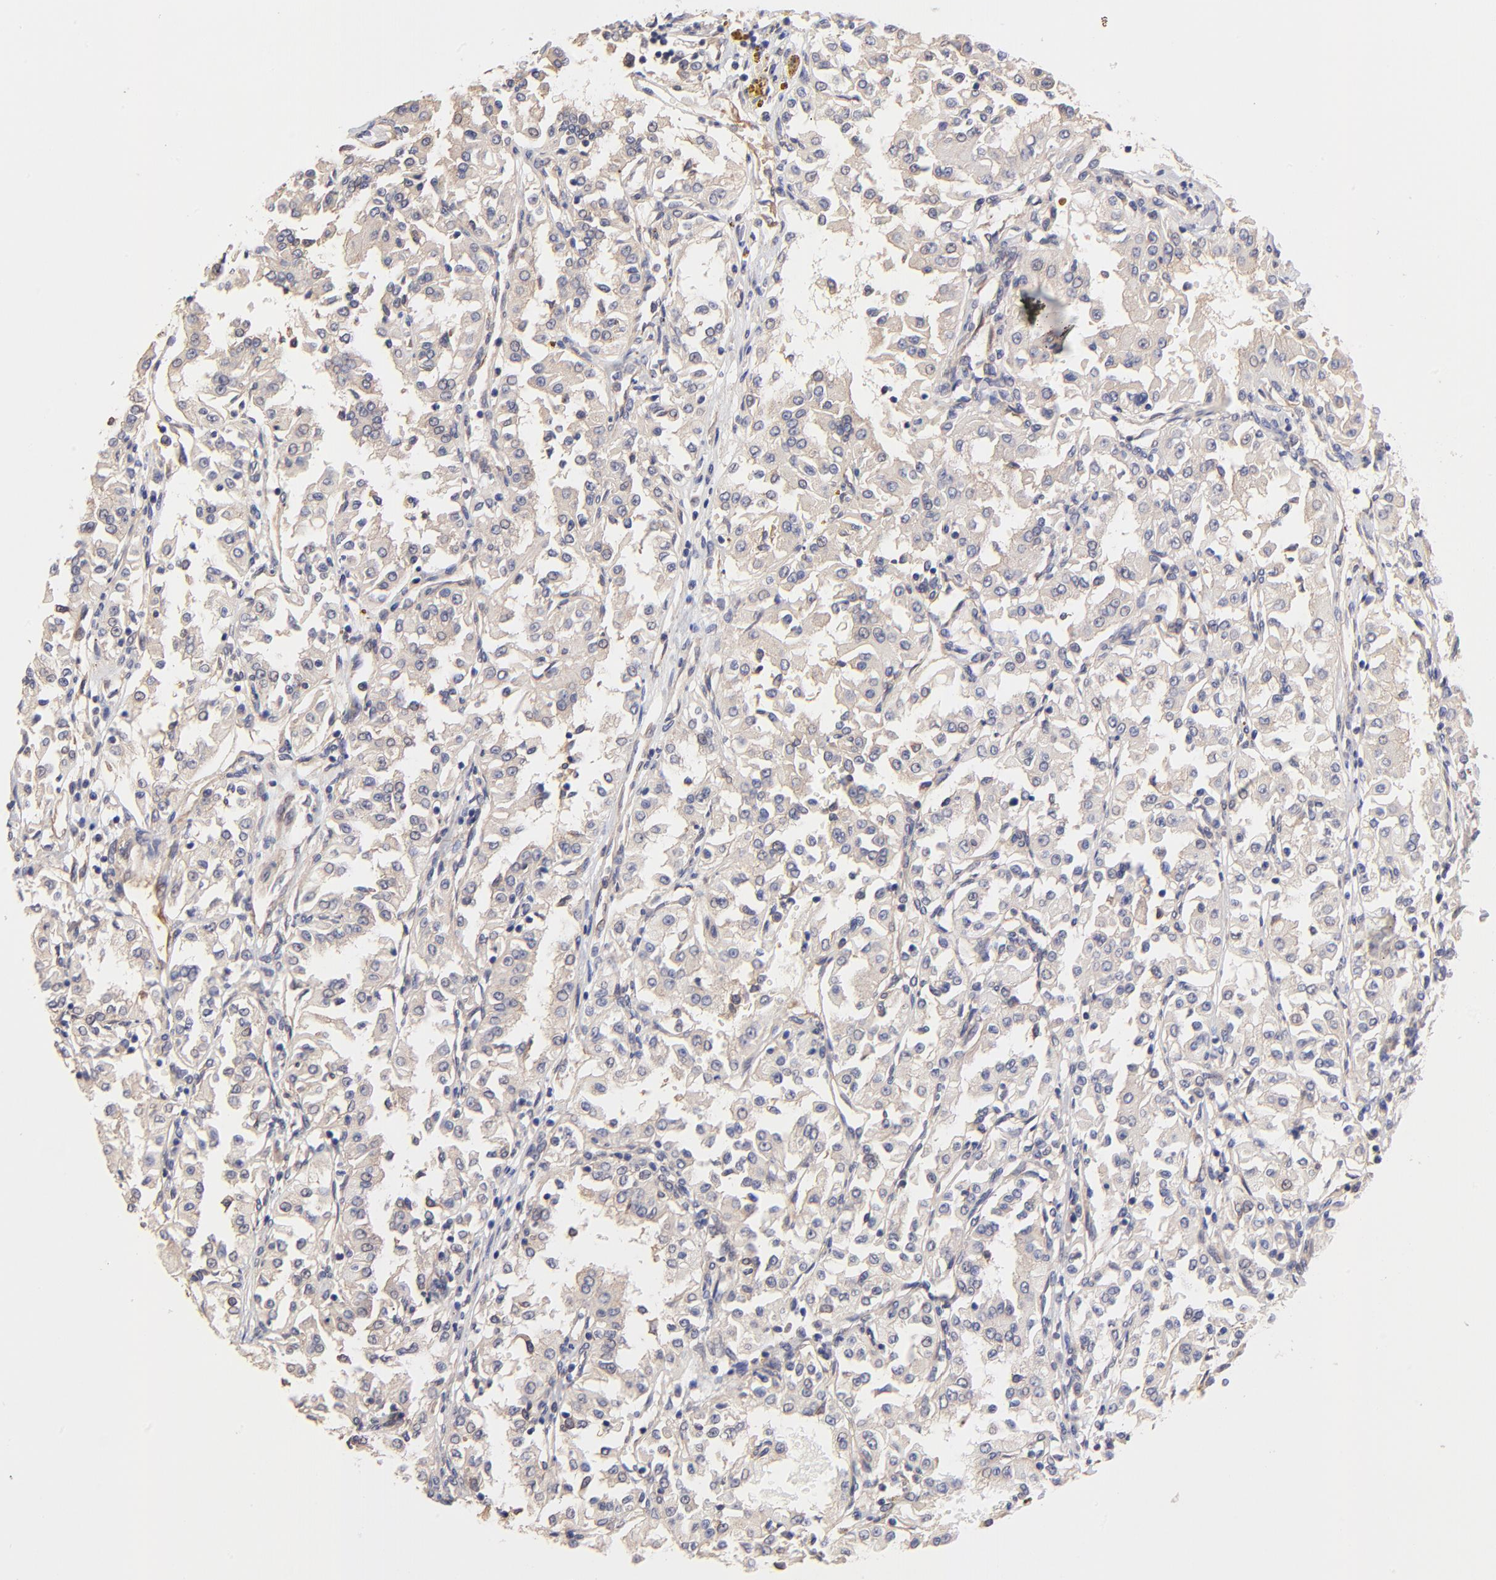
{"staining": {"intensity": "negative", "quantity": "none", "location": "none"}, "tissue": "renal cancer", "cell_type": "Tumor cells", "image_type": "cancer", "snomed": [{"axis": "morphology", "description": "Adenocarcinoma, NOS"}, {"axis": "topography", "description": "Kidney"}], "caption": "IHC histopathology image of renal adenocarcinoma stained for a protein (brown), which exhibits no expression in tumor cells.", "gene": "ASB7", "patient": {"sex": "male", "age": 78}}